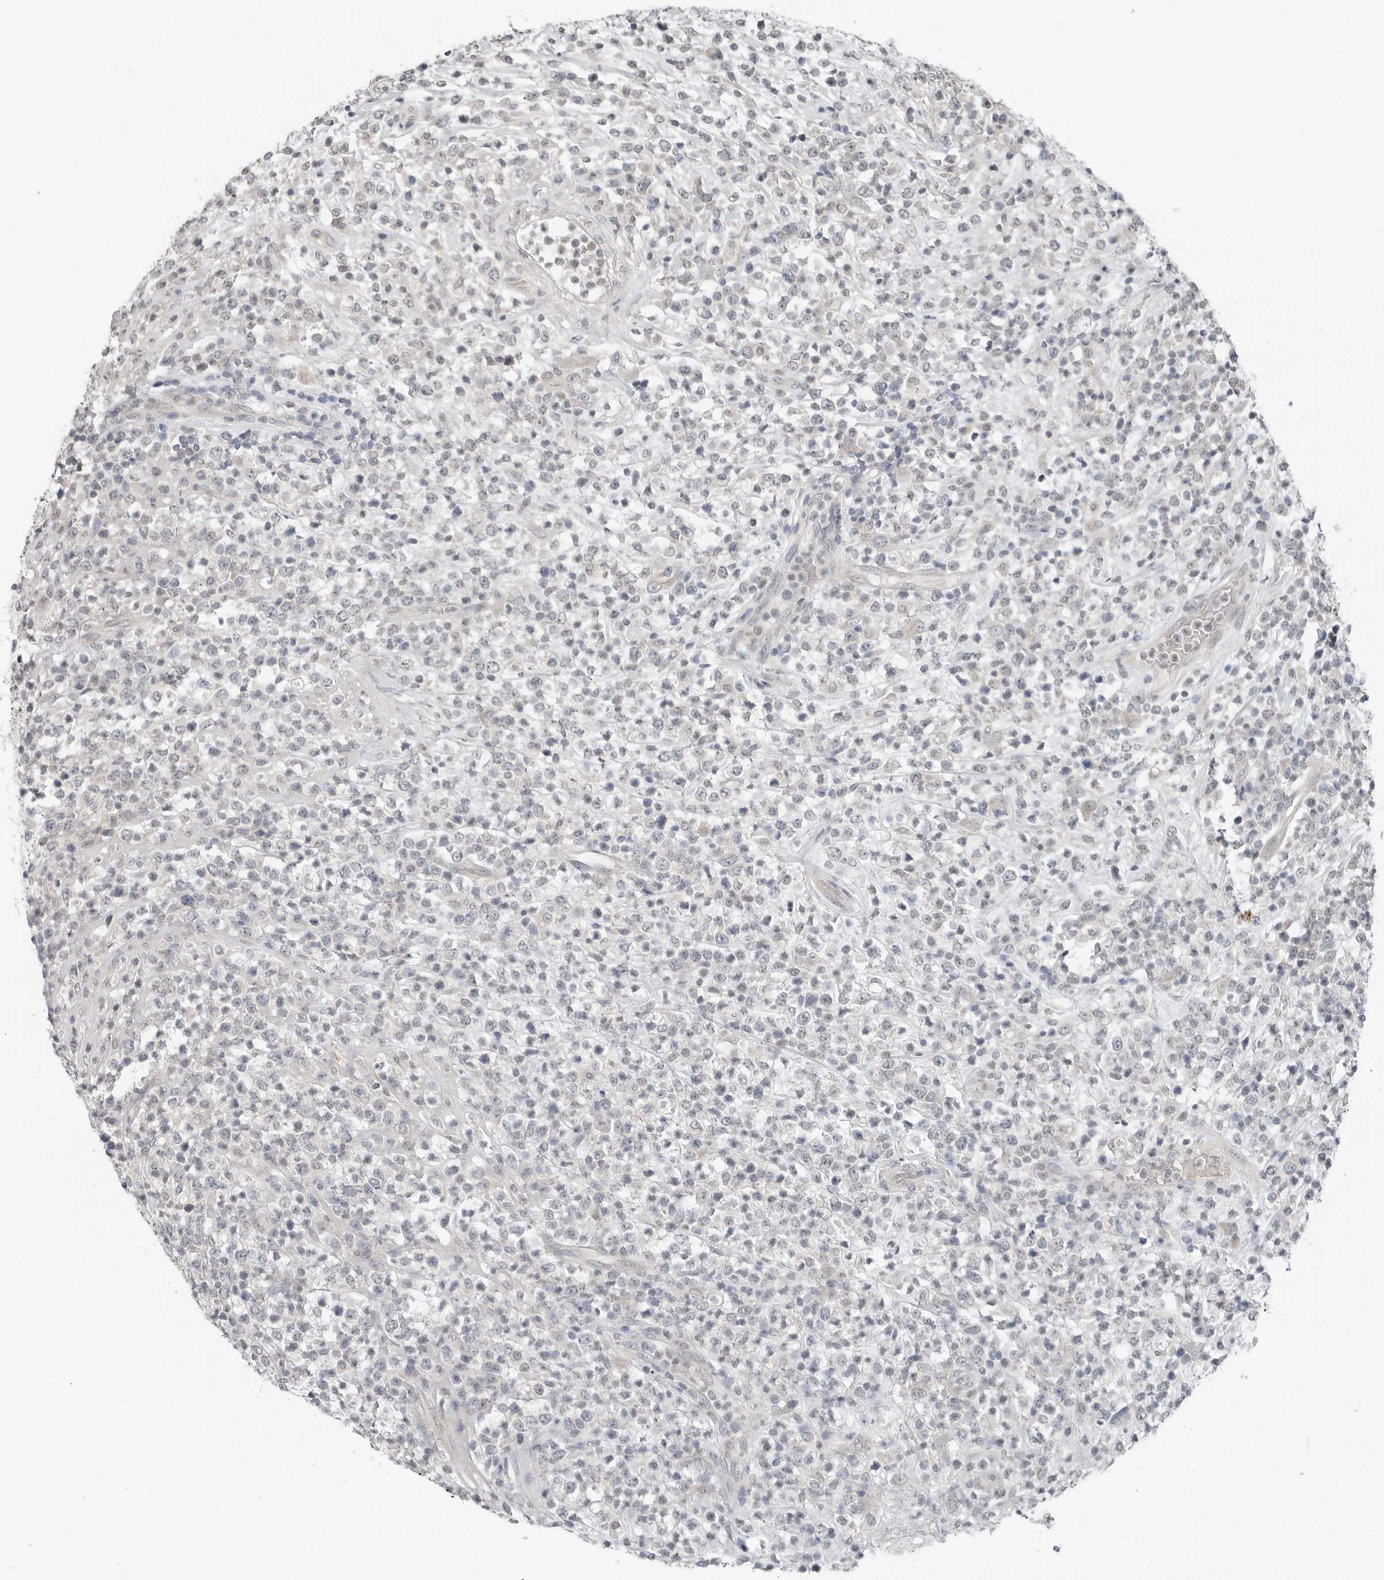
{"staining": {"intensity": "negative", "quantity": "none", "location": "none"}, "tissue": "lymphoma", "cell_type": "Tumor cells", "image_type": "cancer", "snomed": [{"axis": "morphology", "description": "Malignant lymphoma, non-Hodgkin's type, High grade"}, {"axis": "topography", "description": "Colon"}], "caption": "This is an IHC photomicrograph of lymphoma. There is no staining in tumor cells.", "gene": "FCRLB", "patient": {"sex": "female", "age": 53}}